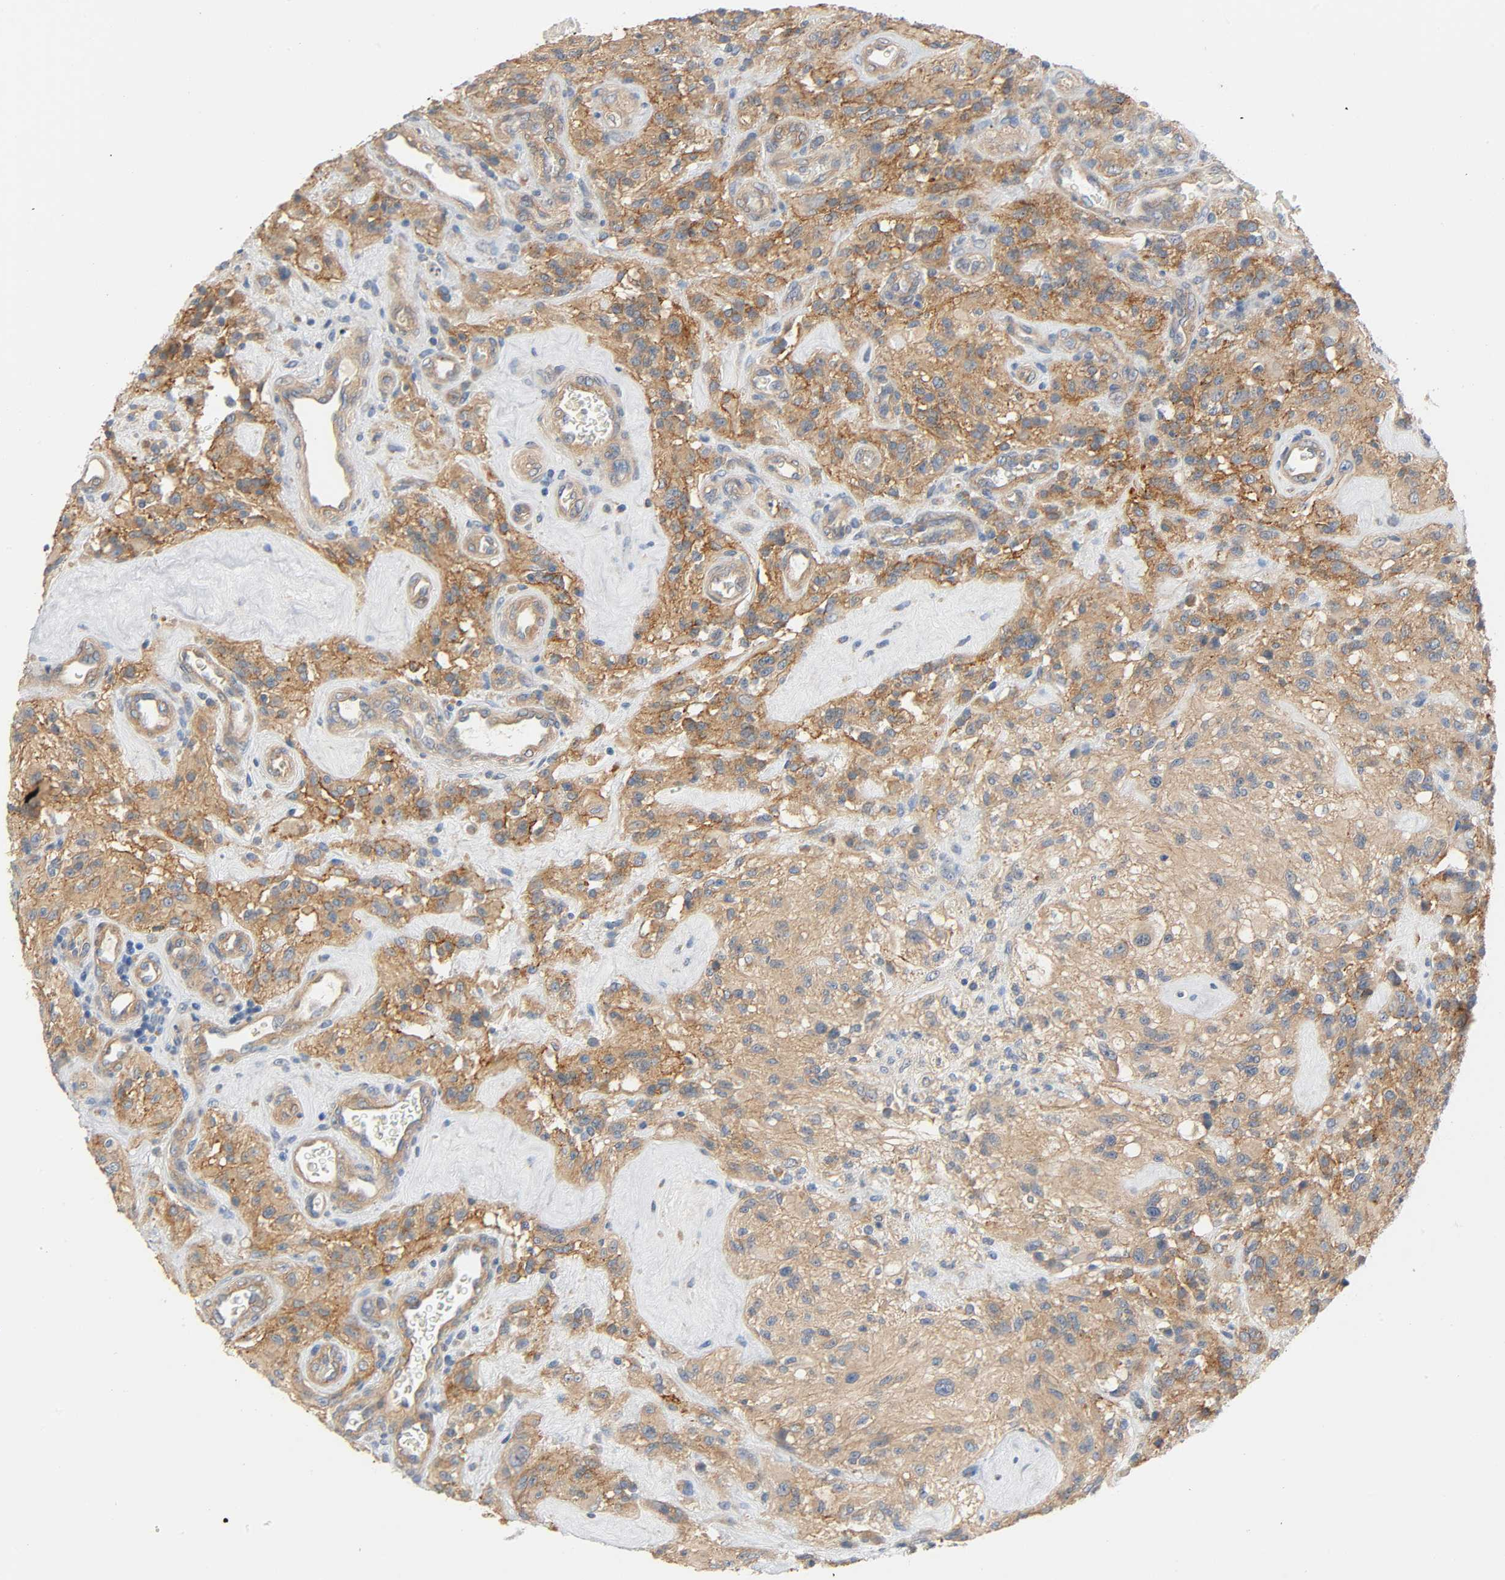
{"staining": {"intensity": "strong", "quantity": ">75%", "location": "cytoplasmic/membranous"}, "tissue": "glioma", "cell_type": "Tumor cells", "image_type": "cancer", "snomed": [{"axis": "morphology", "description": "Normal tissue, NOS"}, {"axis": "morphology", "description": "Glioma, malignant, High grade"}, {"axis": "topography", "description": "Cerebral cortex"}], "caption": "Glioma stained with a protein marker exhibits strong staining in tumor cells.", "gene": "ARPC1A", "patient": {"sex": "male", "age": 56}}